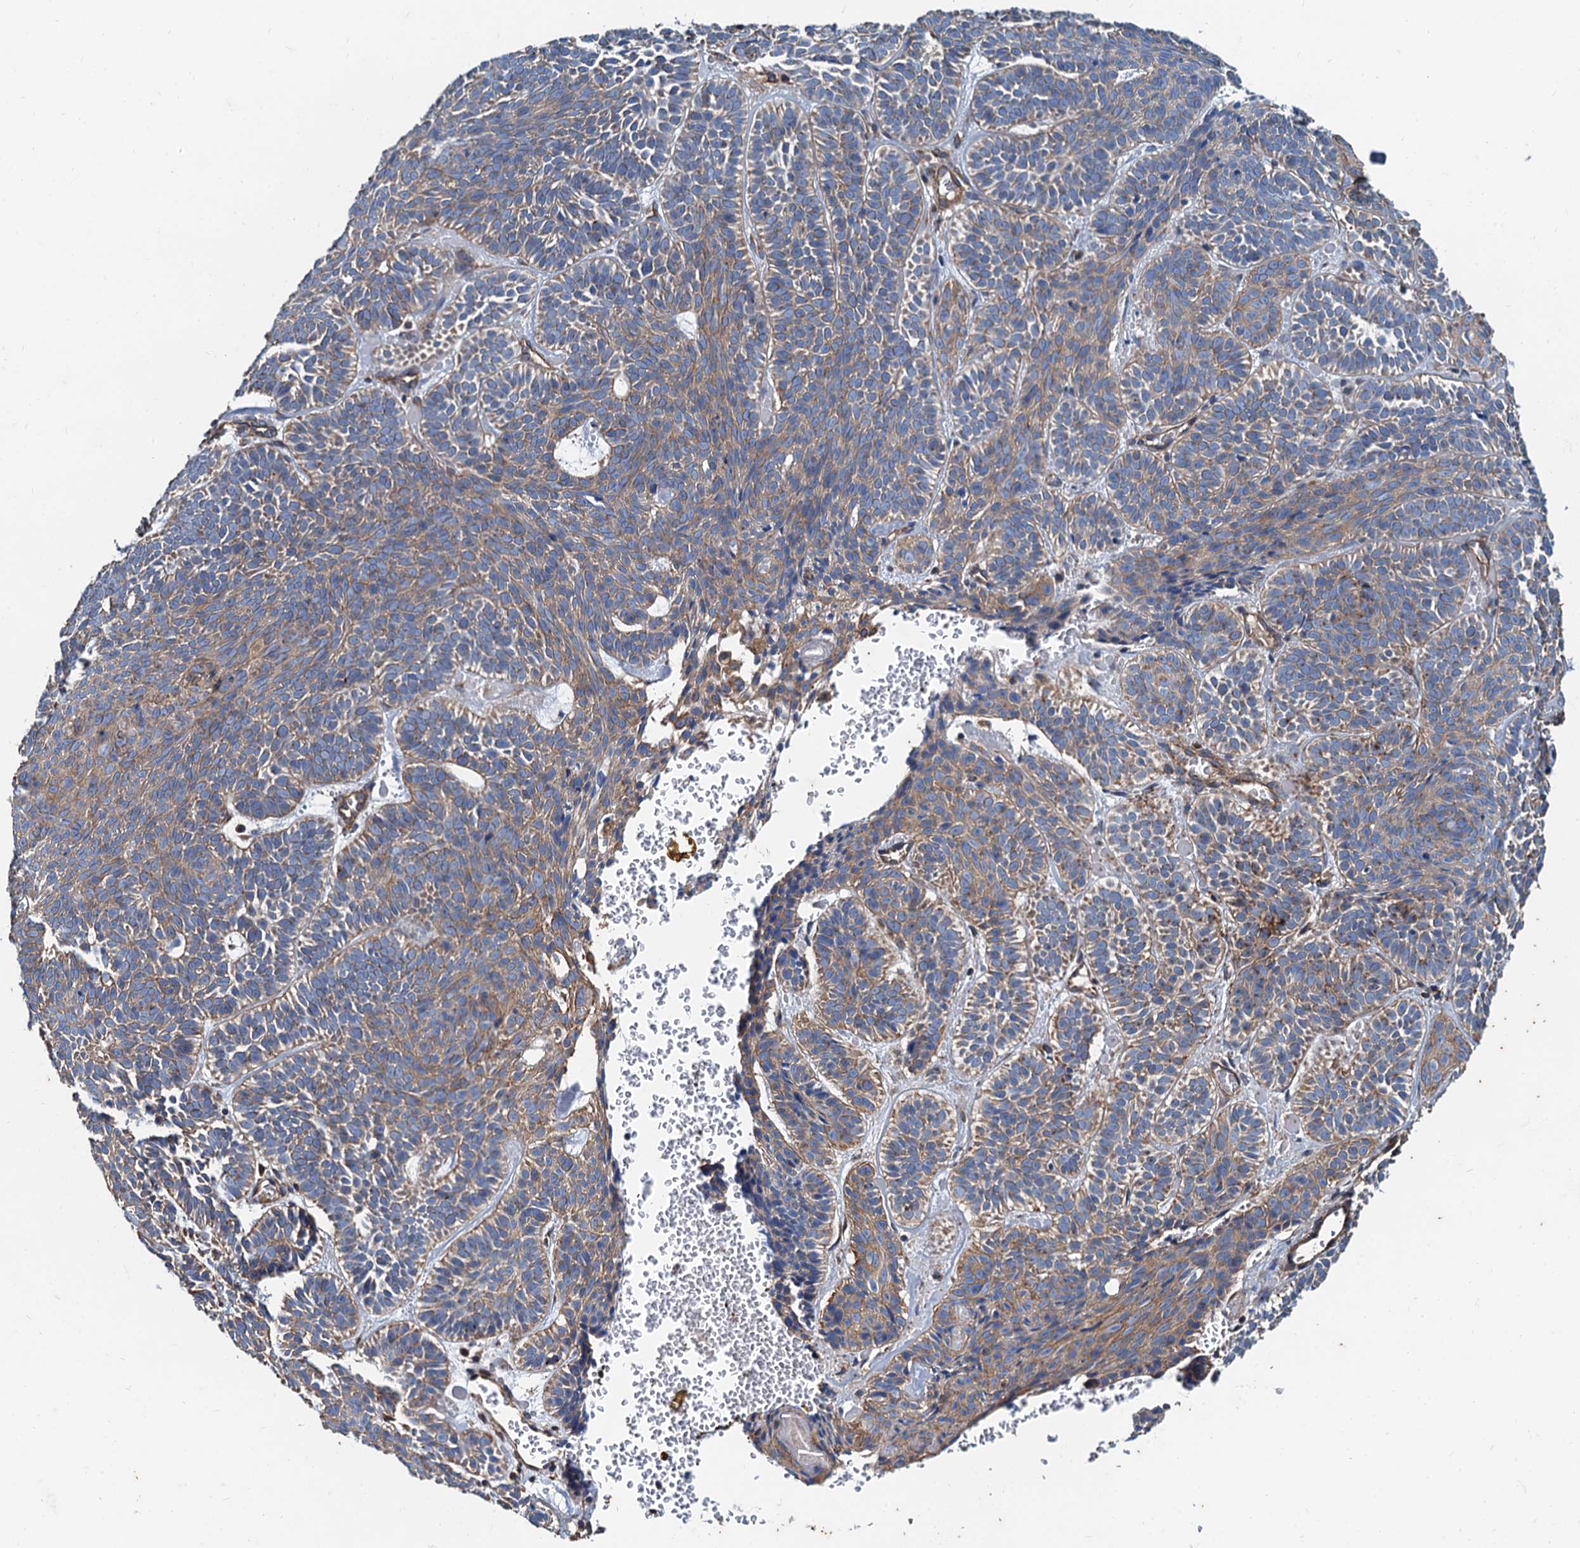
{"staining": {"intensity": "moderate", "quantity": "25%-75%", "location": "cytoplasmic/membranous"}, "tissue": "skin cancer", "cell_type": "Tumor cells", "image_type": "cancer", "snomed": [{"axis": "morphology", "description": "Basal cell carcinoma"}, {"axis": "topography", "description": "Skin"}], "caption": "Immunohistochemical staining of skin basal cell carcinoma exhibits medium levels of moderate cytoplasmic/membranous staining in approximately 25%-75% of tumor cells.", "gene": "NGRN", "patient": {"sex": "male", "age": 85}}